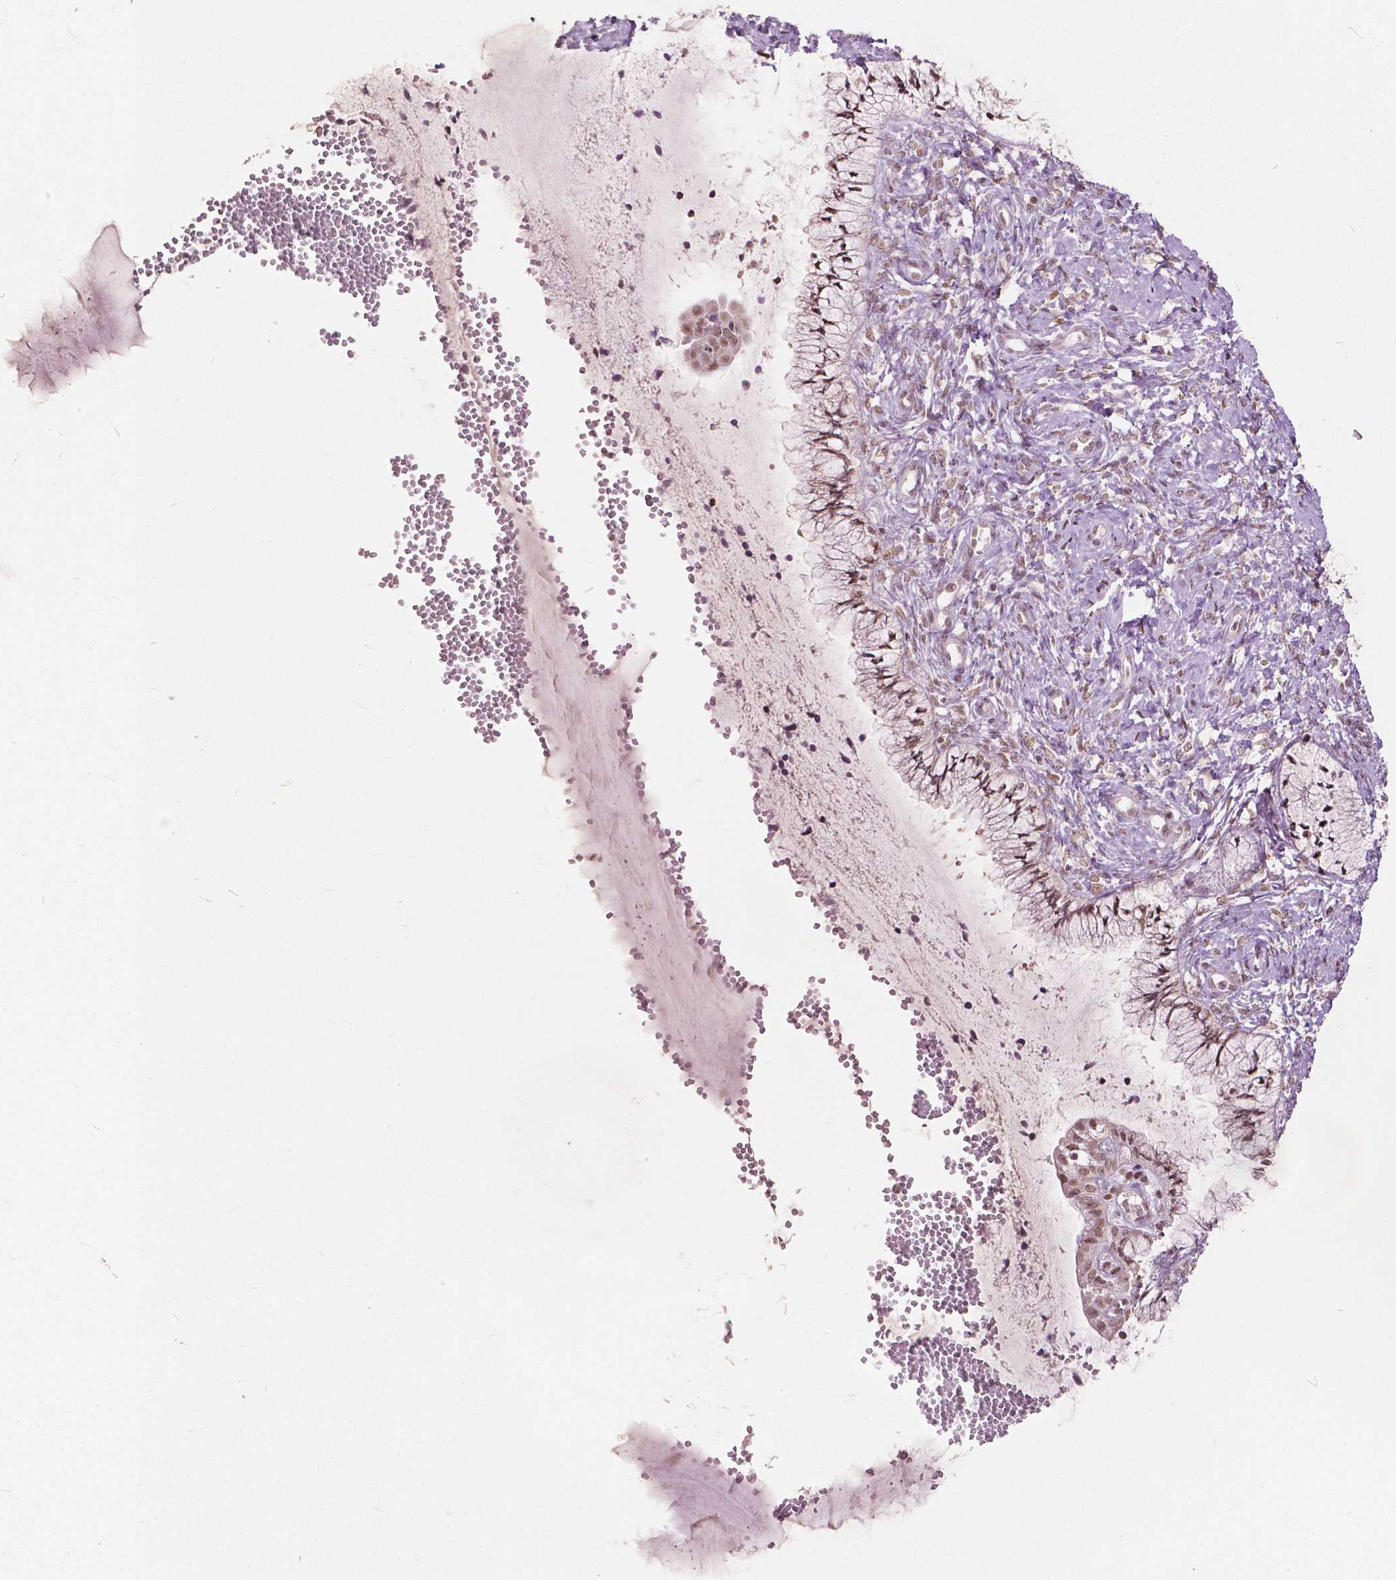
{"staining": {"intensity": "moderate", "quantity": ">75%", "location": "nuclear"}, "tissue": "cervix", "cell_type": "Glandular cells", "image_type": "normal", "snomed": [{"axis": "morphology", "description": "Normal tissue, NOS"}, {"axis": "topography", "description": "Cervix"}], "caption": "DAB (3,3'-diaminobenzidine) immunohistochemical staining of benign human cervix shows moderate nuclear protein staining in about >75% of glandular cells.", "gene": "HOXA10", "patient": {"sex": "female", "age": 37}}